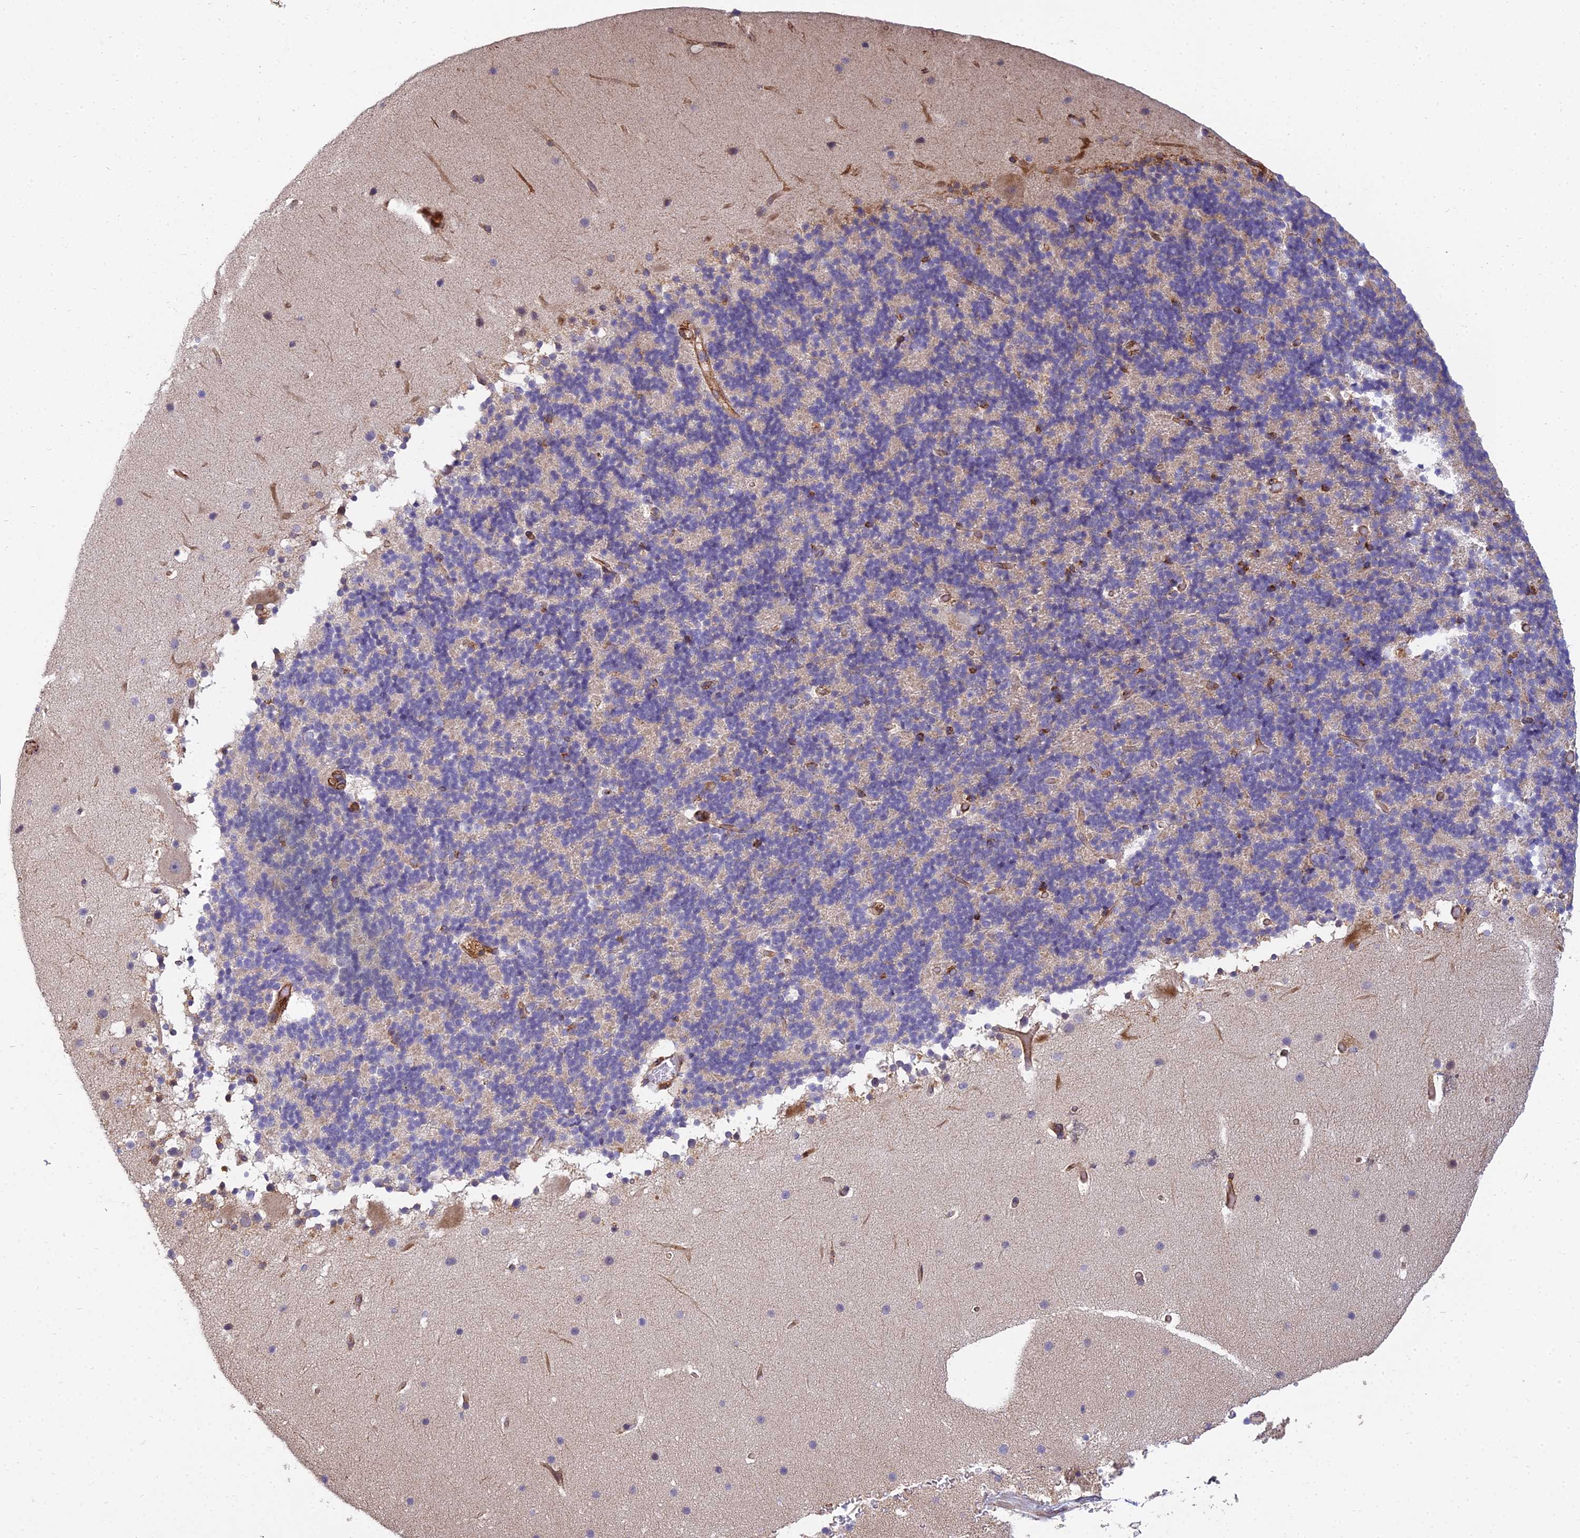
{"staining": {"intensity": "weak", "quantity": "<25%", "location": "cytoplasmic/membranous"}, "tissue": "cerebellum", "cell_type": "Cells in granular layer", "image_type": "normal", "snomed": [{"axis": "morphology", "description": "Normal tissue, NOS"}, {"axis": "topography", "description": "Cerebellum"}], "caption": "High power microscopy image of an immunohistochemistry histopathology image of unremarkable cerebellum, revealing no significant expression in cells in granular layer.", "gene": "NDUFAF7", "patient": {"sex": "male", "age": 57}}